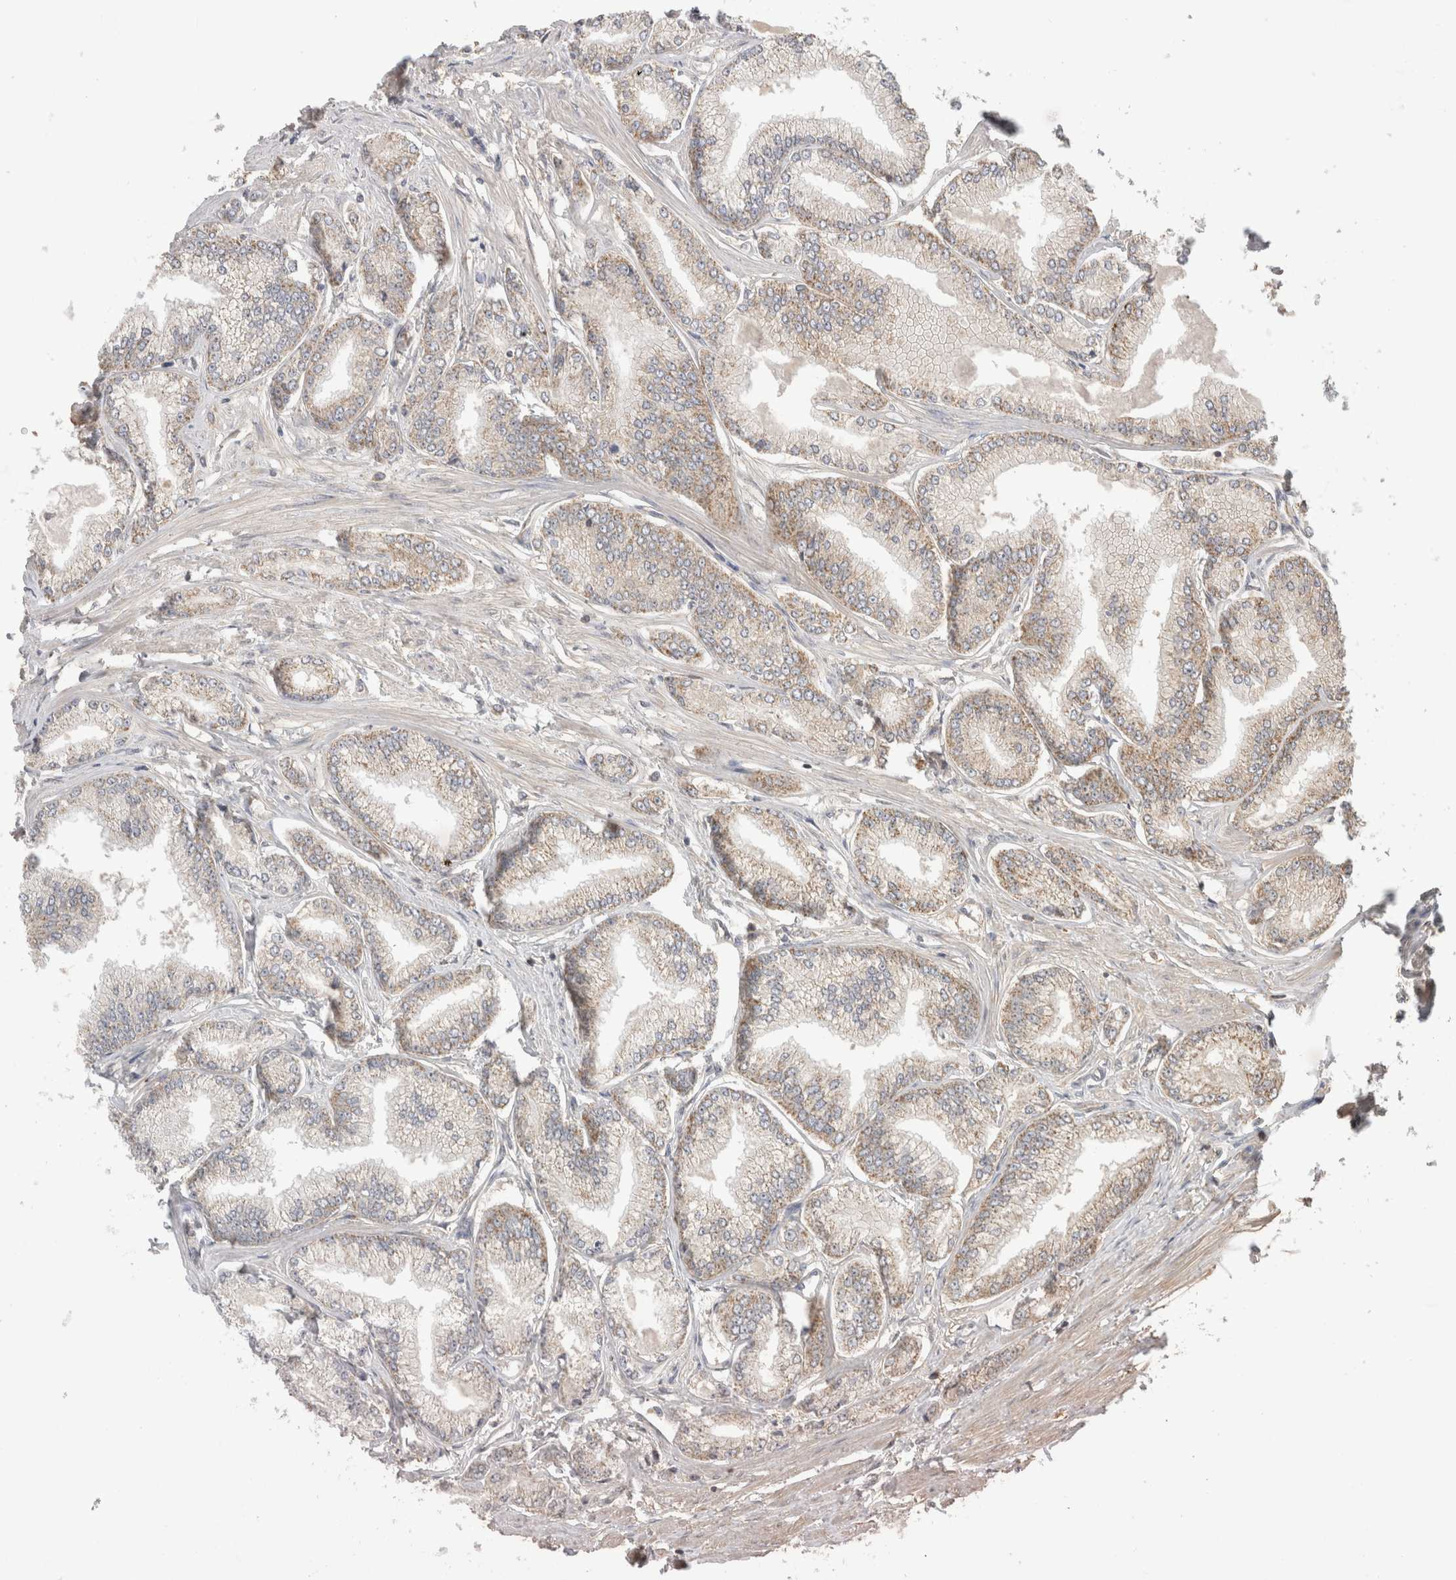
{"staining": {"intensity": "weak", "quantity": "<25%", "location": "cytoplasmic/membranous"}, "tissue": "prostate cancer", "cell_type": "Tumor cells", "image_type": "cancer", "snomed": [{"axis": "morphology", "description": "Adenocarcinoma, Low grade"}, {"axis": "topography", "description": "Prostate"}], "caption": "A high-resolution image shows IHC staining of prostate cancer (low-grade adenocarcinoma), which reveals no significant positivity in tumor cells.", "gene": "IMMP2L", "patient": {"sex": "male", "age": 52}}